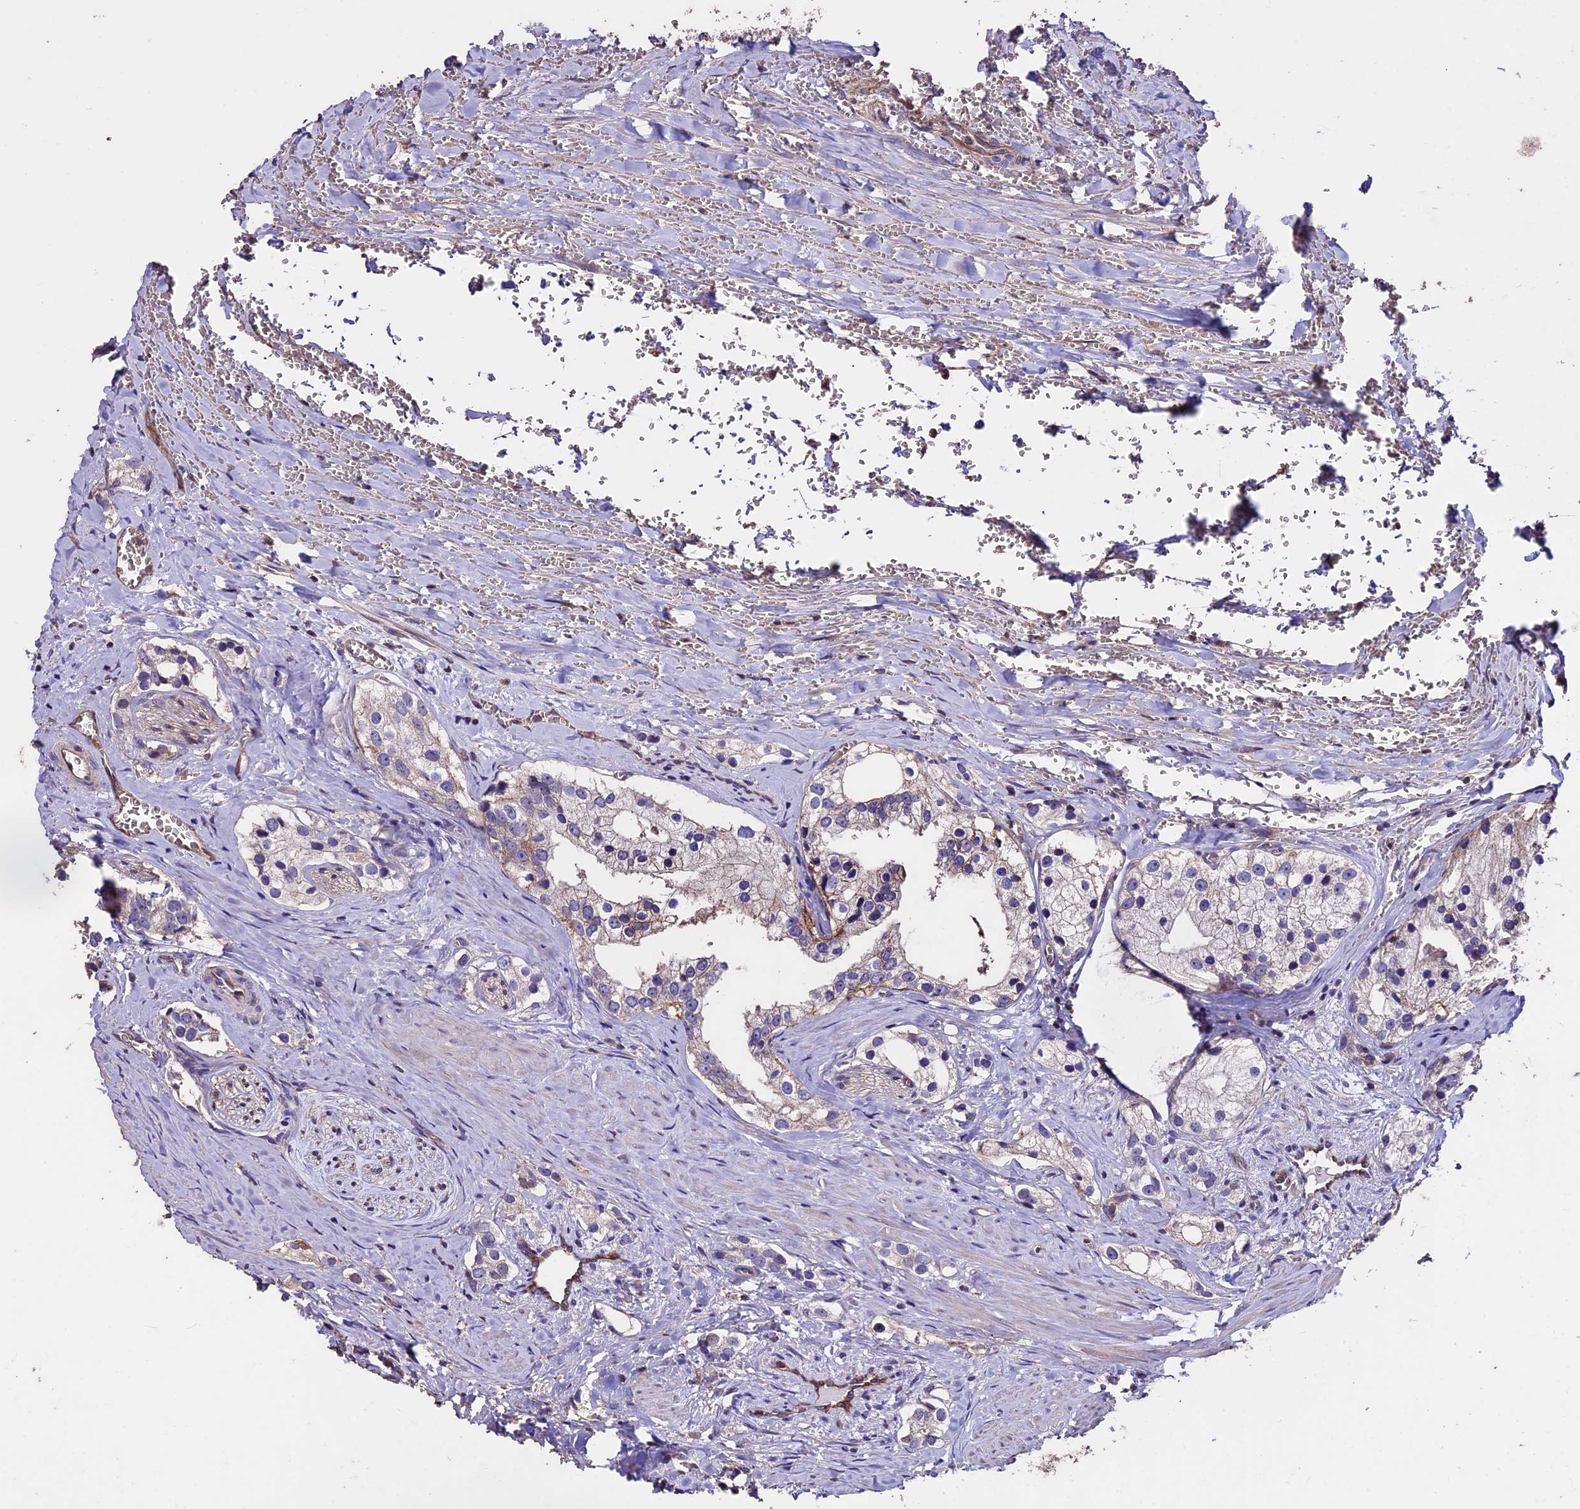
{"staining": {"intensity": "negative", "quantity": "none", "location": "none"}, "tissue": "prostate cancer", "cell_type": "Tumor cells", "image_type": "cancer", "snomed": [{"axis": "morphology", "description": "Adenocarcinoma, High grade"}, {"axis": "topography", "description": "Prostate"}], "caption": "Prostate cancer (high-grade adenocarcinoma) was stained to show a protein in brown. There is no significant expression in tumor cells.", "gene": "USB1", "patient": {"sex": "male", "age": 66}}